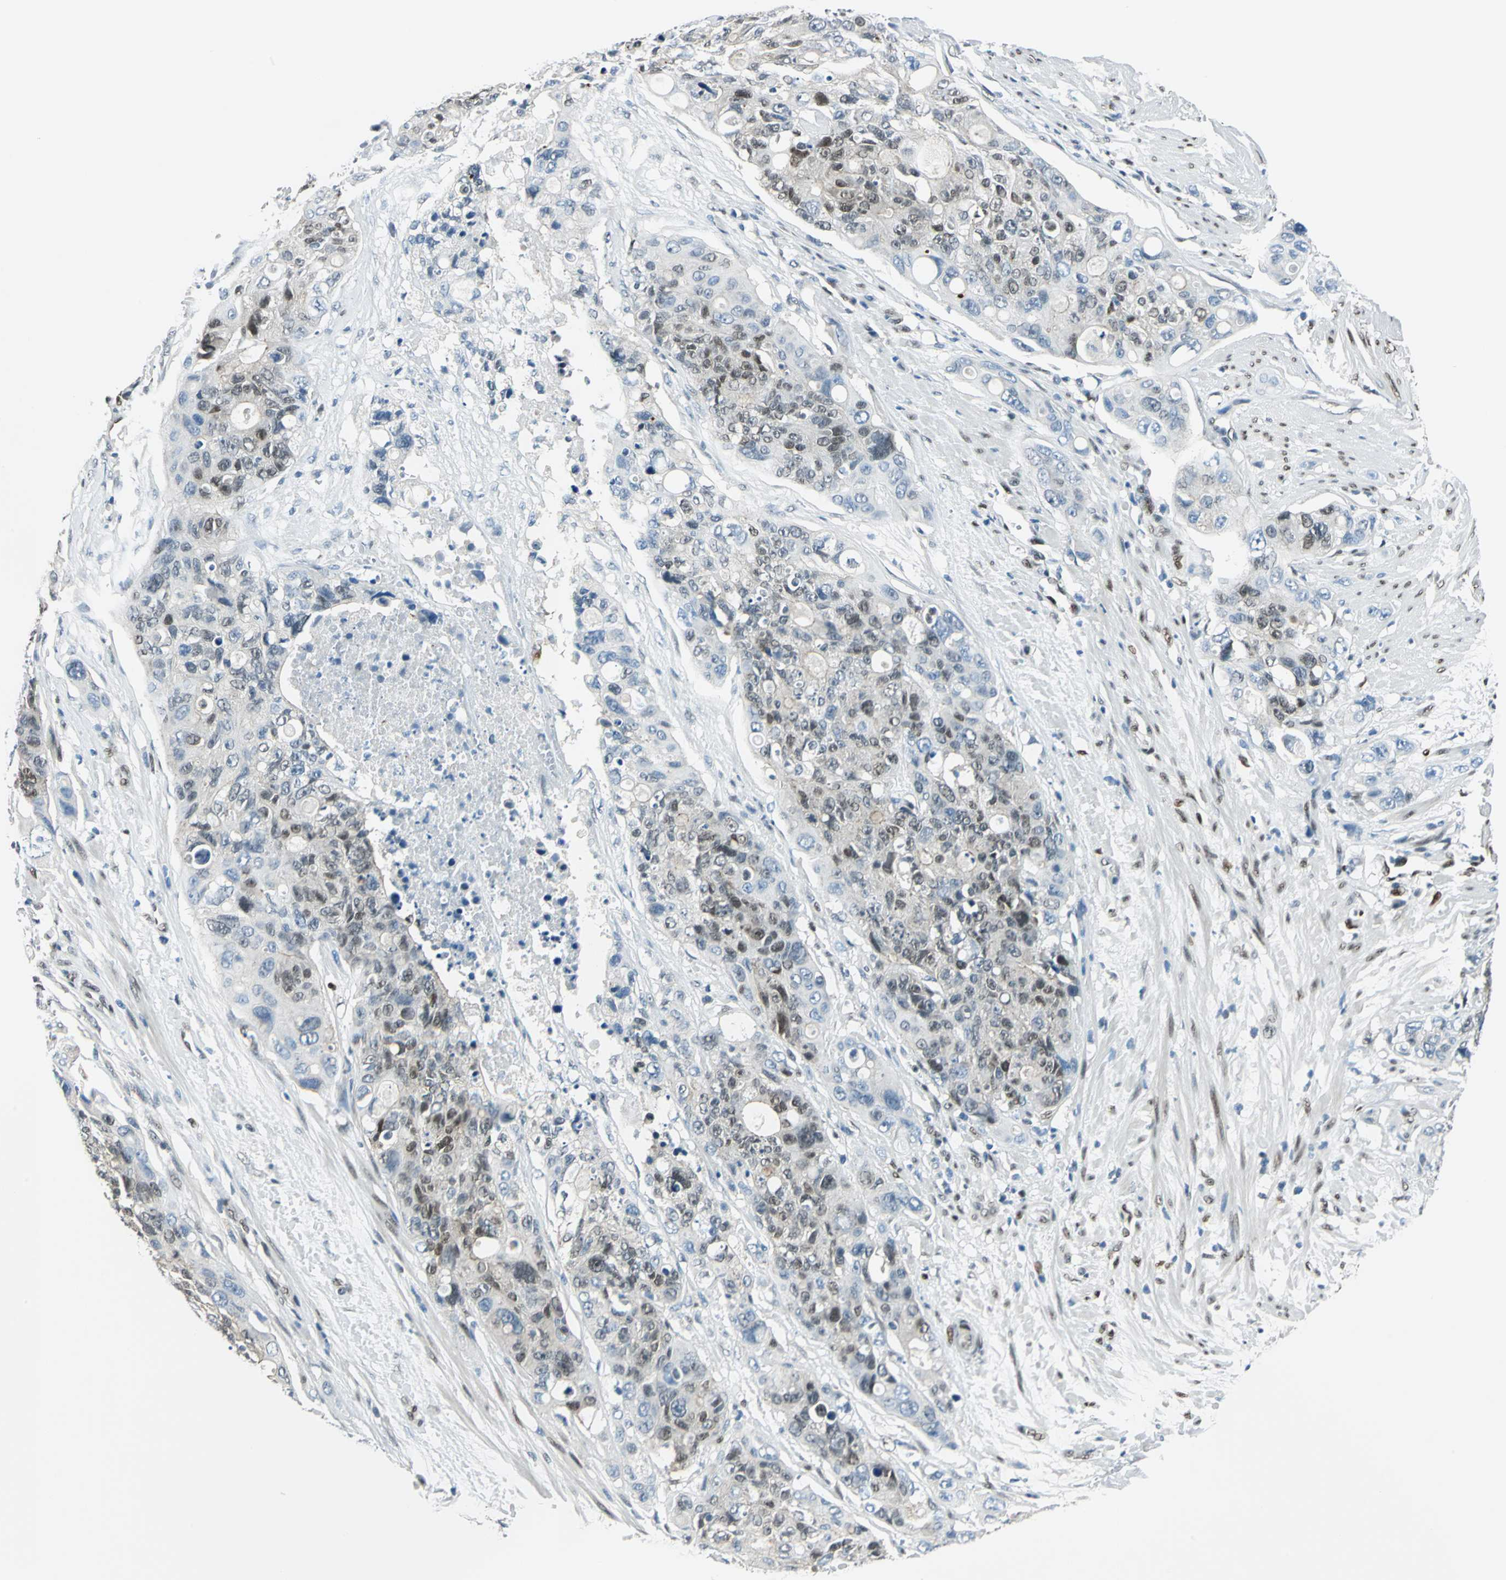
{"staining": {"intensity": "moderate", "quantity": "25%-75%", "location": "nuclear"}, "tissue": "colorectal cancer", "cell_type": "Tumor cells", "image_type": "cancer", "snomed": [{"axis": "morphology", "description": "Adenocarcinoma, NOS"}, {"axis": "topography", "description": "Colon"}], "caption": "Immunohistochemical staining of colorectal adenocarcinoma demonstrates medium levels of moderate nuclear protein positivity in about 25%-75% of tumor cells.", "gene": "NFIA", "patient": {"sex": "female", "age": 57}}